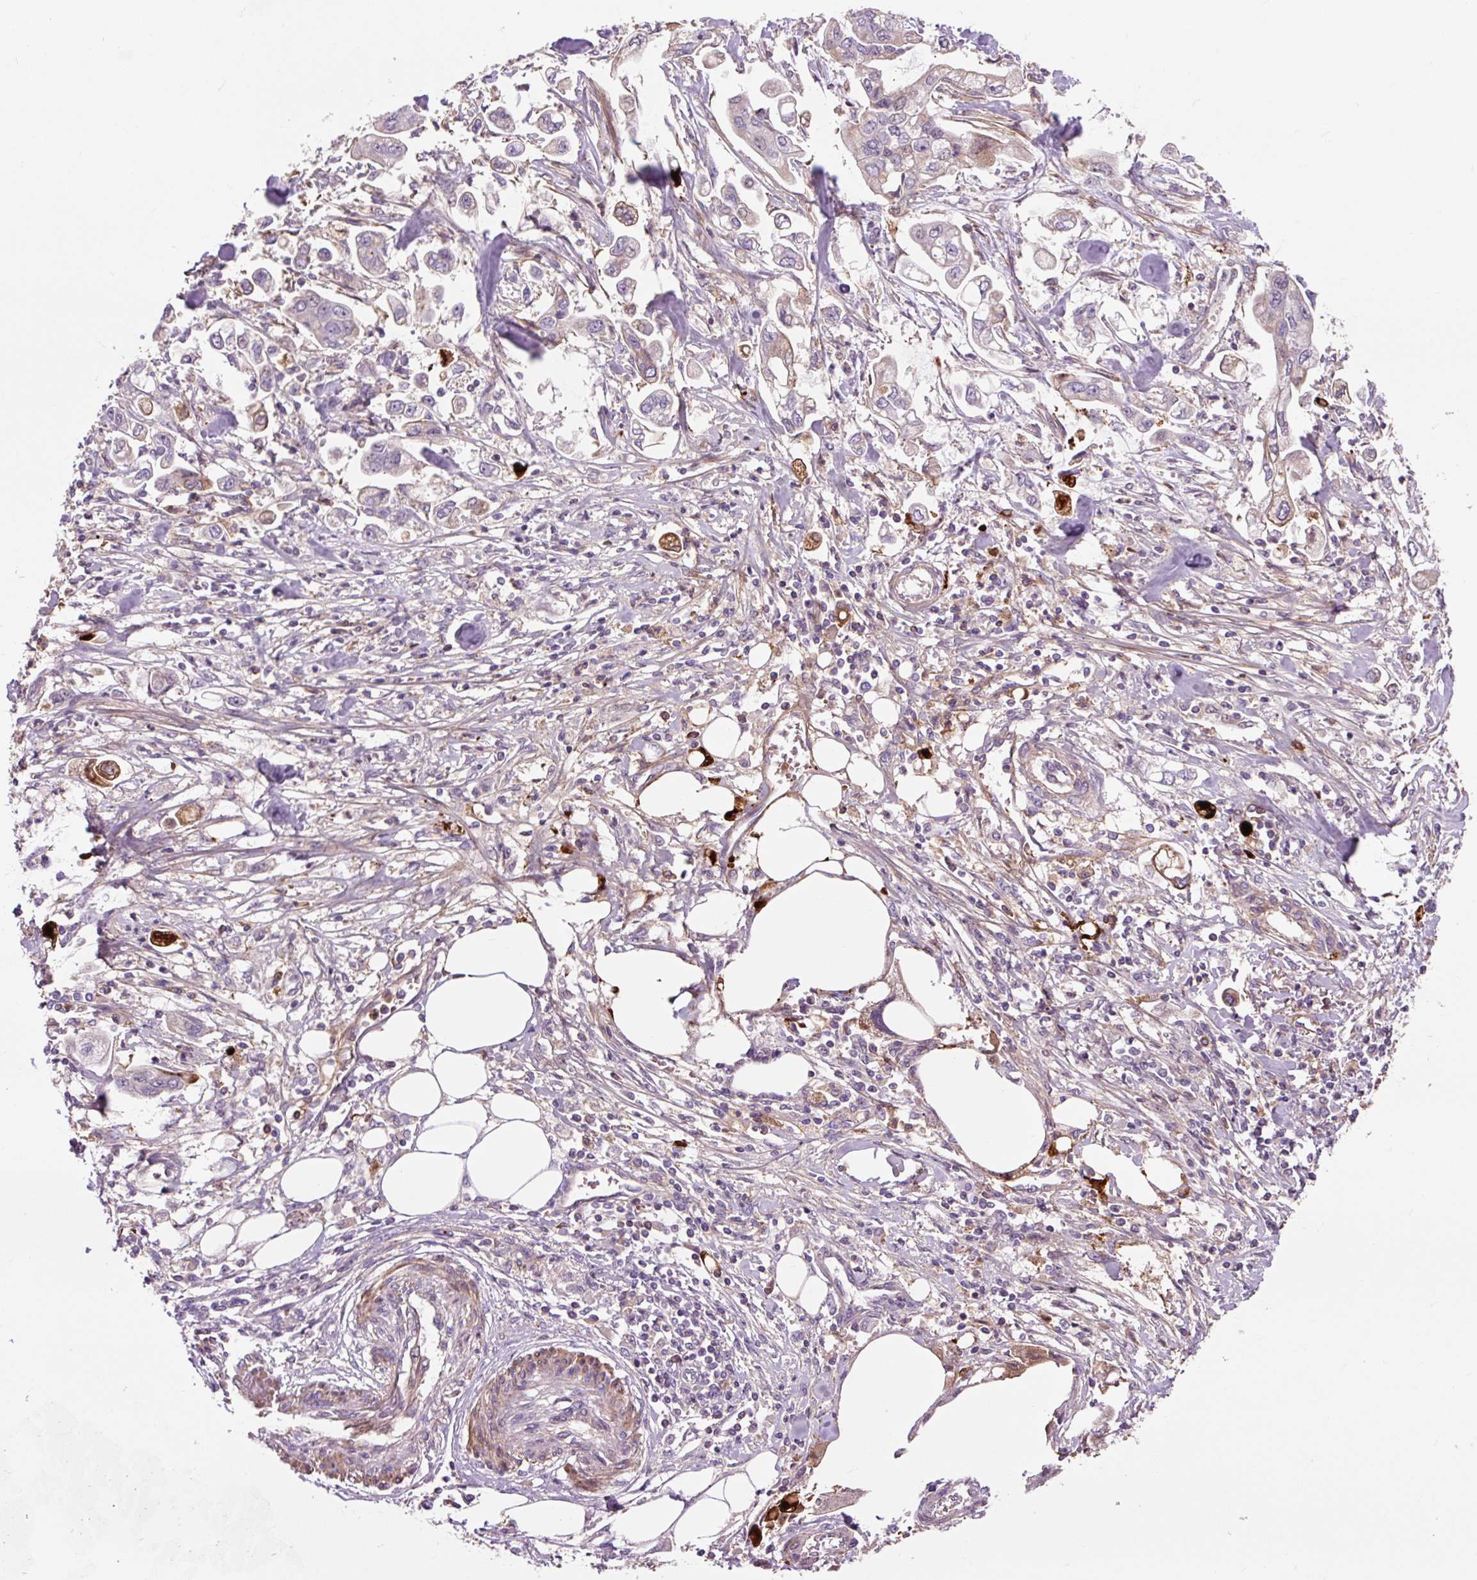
{"staining": {"intensity": "negative", "quantity": "none", "location": "none"}, "tissue": "stomach cancer", "cell_type": "Tumor cells", "image_type": "cancer", "snomed": [{"axis": "morphology", "description": "Adenocarcinoma, NOS"}, {"axis": "topography", "description": "Stomach"}], "caption": "Tumor cells show no significant protein expression in adenocarcinoma (stomach).", "gene": "PRIMPOL", "patient": {"sex": "male", "age": 62}}